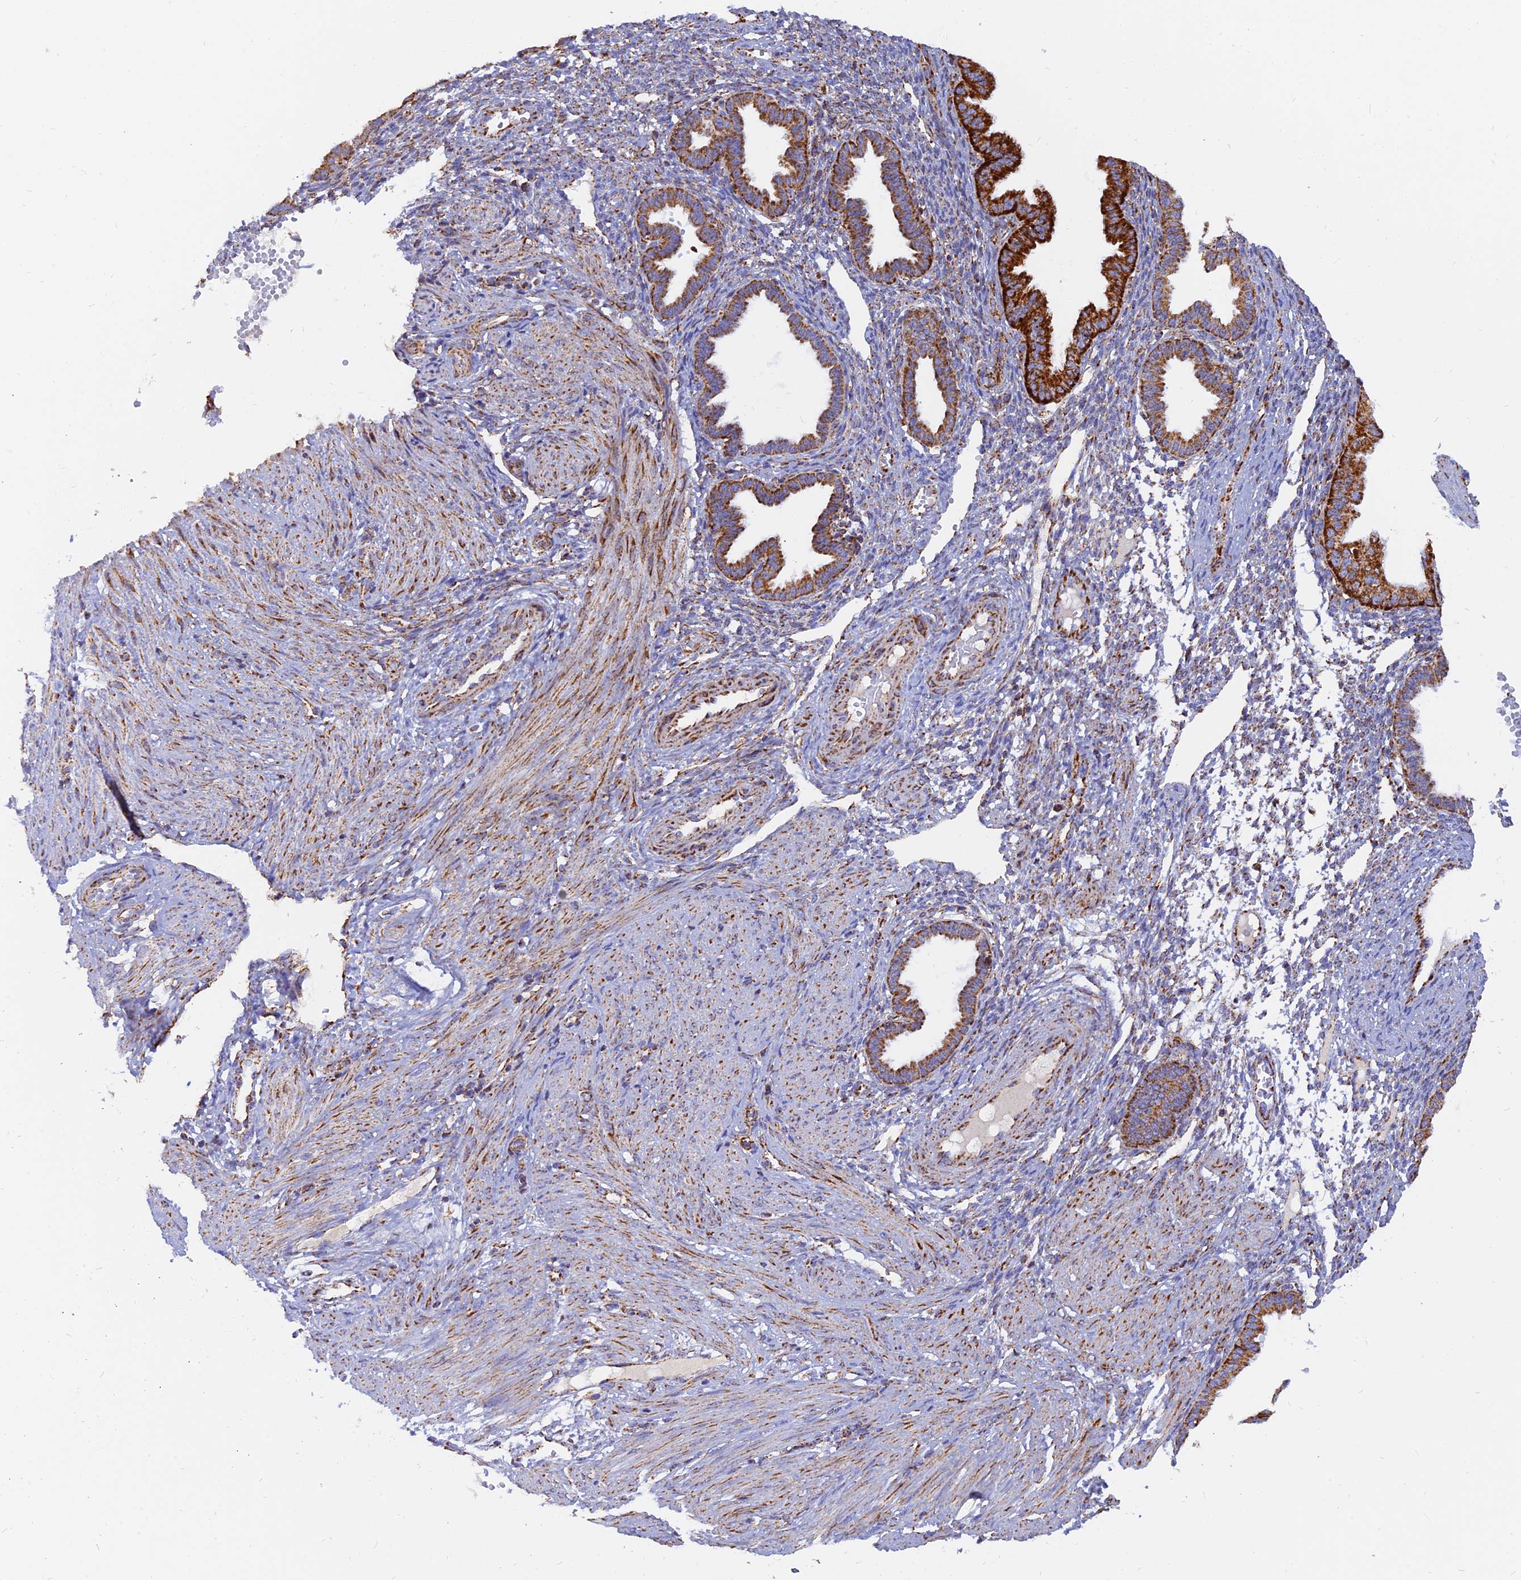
{"staining": {"intensity": "moderate", "quantity": "25%-75%", "location": "cytoplasmic/membranous"}, "tissue": "endometrium", "cell_type": "Cells in endometrial stroma", "image_type": "normal", "snomed": [{"axis": "morphology", "description": "Normal tissue, NOS"}, {"axis": "topography", "description": "Endometrium"}], "caption": "A histopathology image of endometrium stained for a protein demonstrates moderate cytoplasmic/membranous brown staining in cells in endometrial stroma. The protein of interest is stained brown, and the nuclei are stained in blue (DAB IHC with brightfield microscopy, high magnification).", "gene": "NDUFB6", "patient": {"sex": "female", "age": 33}}